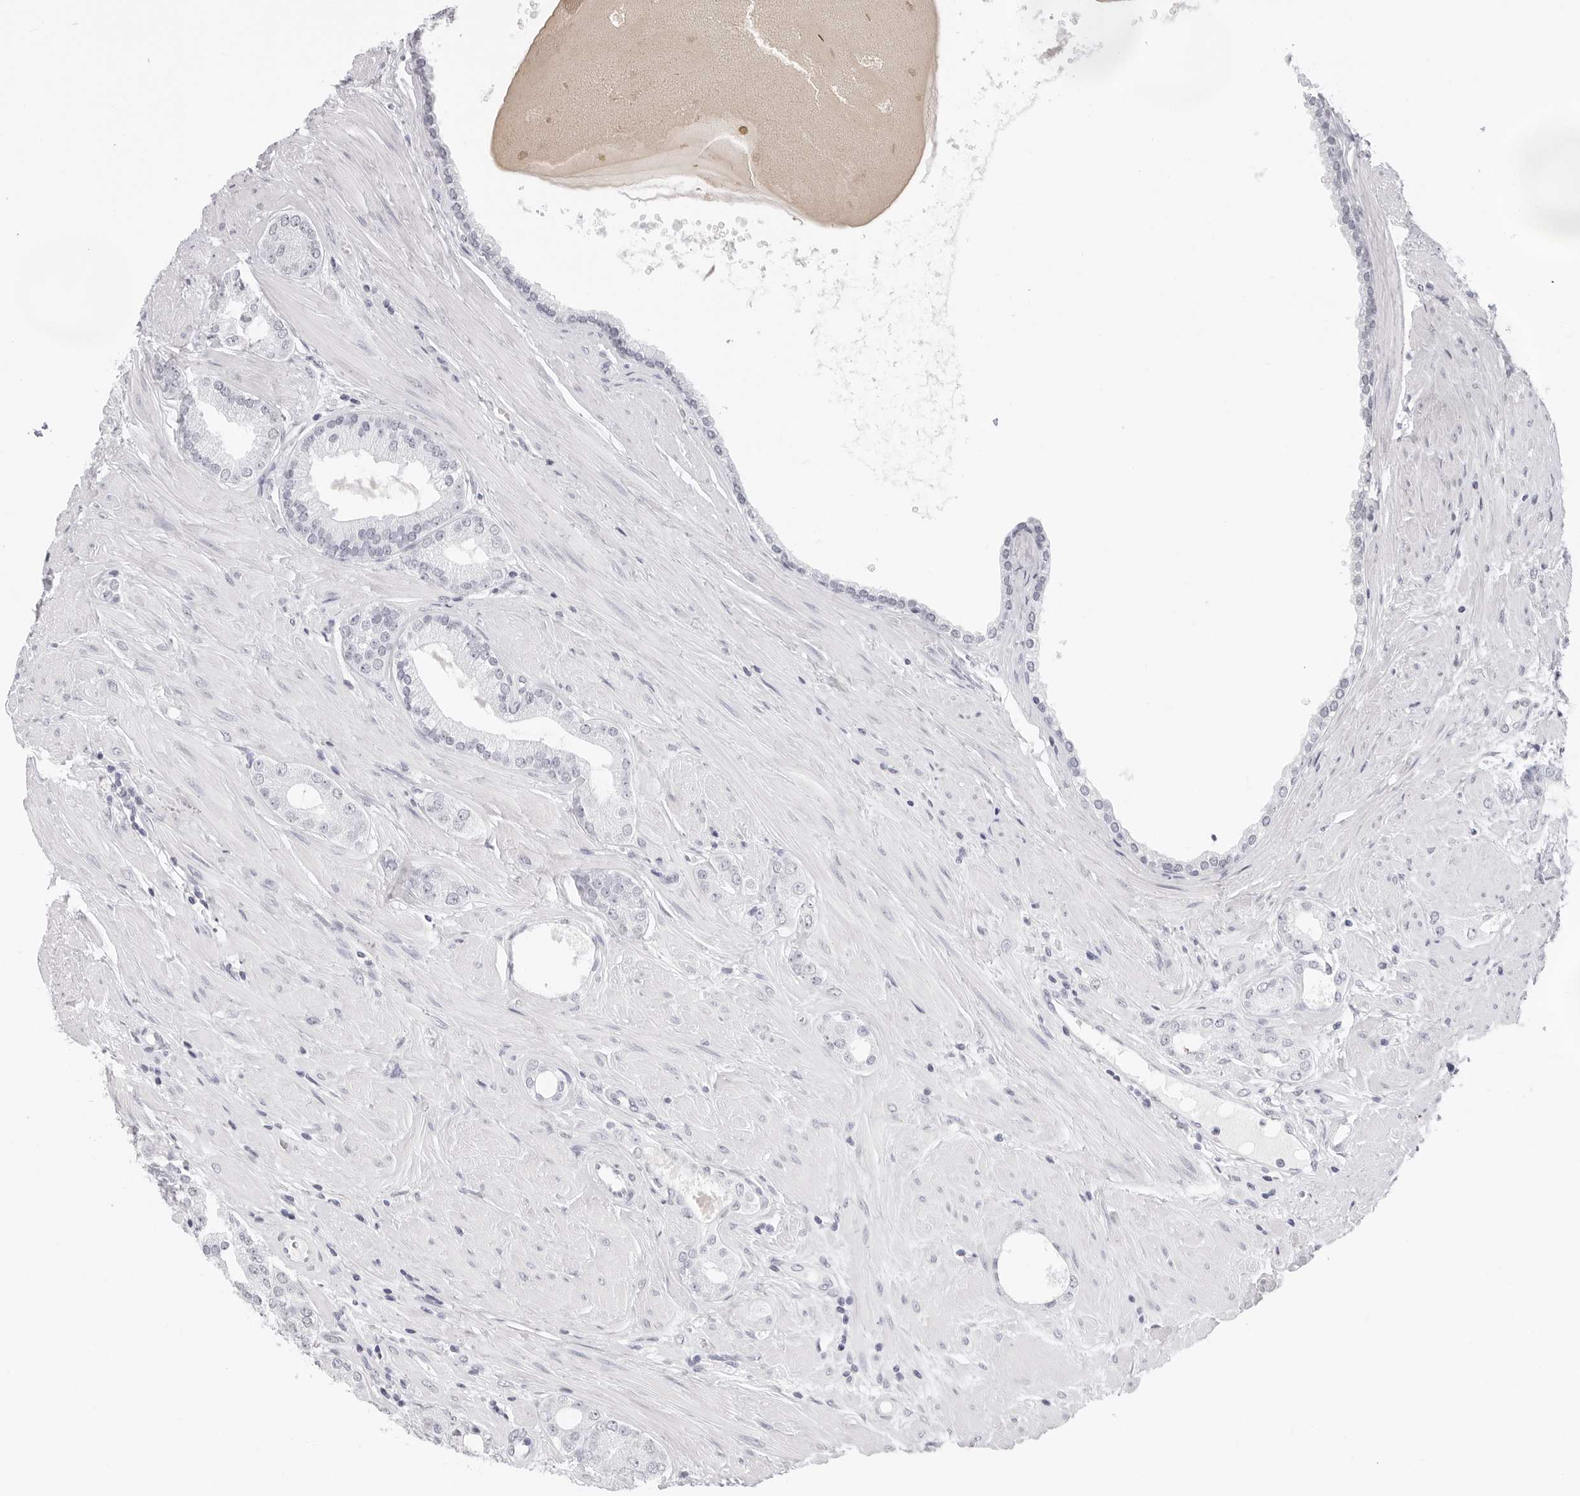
{"staining": {"intensity": "negative", "quantity": "none", "location": "none"}, "tissue": "prostate cancer", "cell_type": "Tumor cells", "image_type": "cancer", "snomed": [{"axis": "morphology", "description": "Adenocarcinoma, Low grade"}, {"axis": "topography", "description": "Prostate"}], "caption": "Immunohistochemistry (IHC) histopathology image of neoplastic tissue: low-grade adenocarcinoma (prostate) stained with DAB shows no significant protein staining in tumor cells.", "gene": "CST5", "patient": {"sex": "male", "age": 62}}